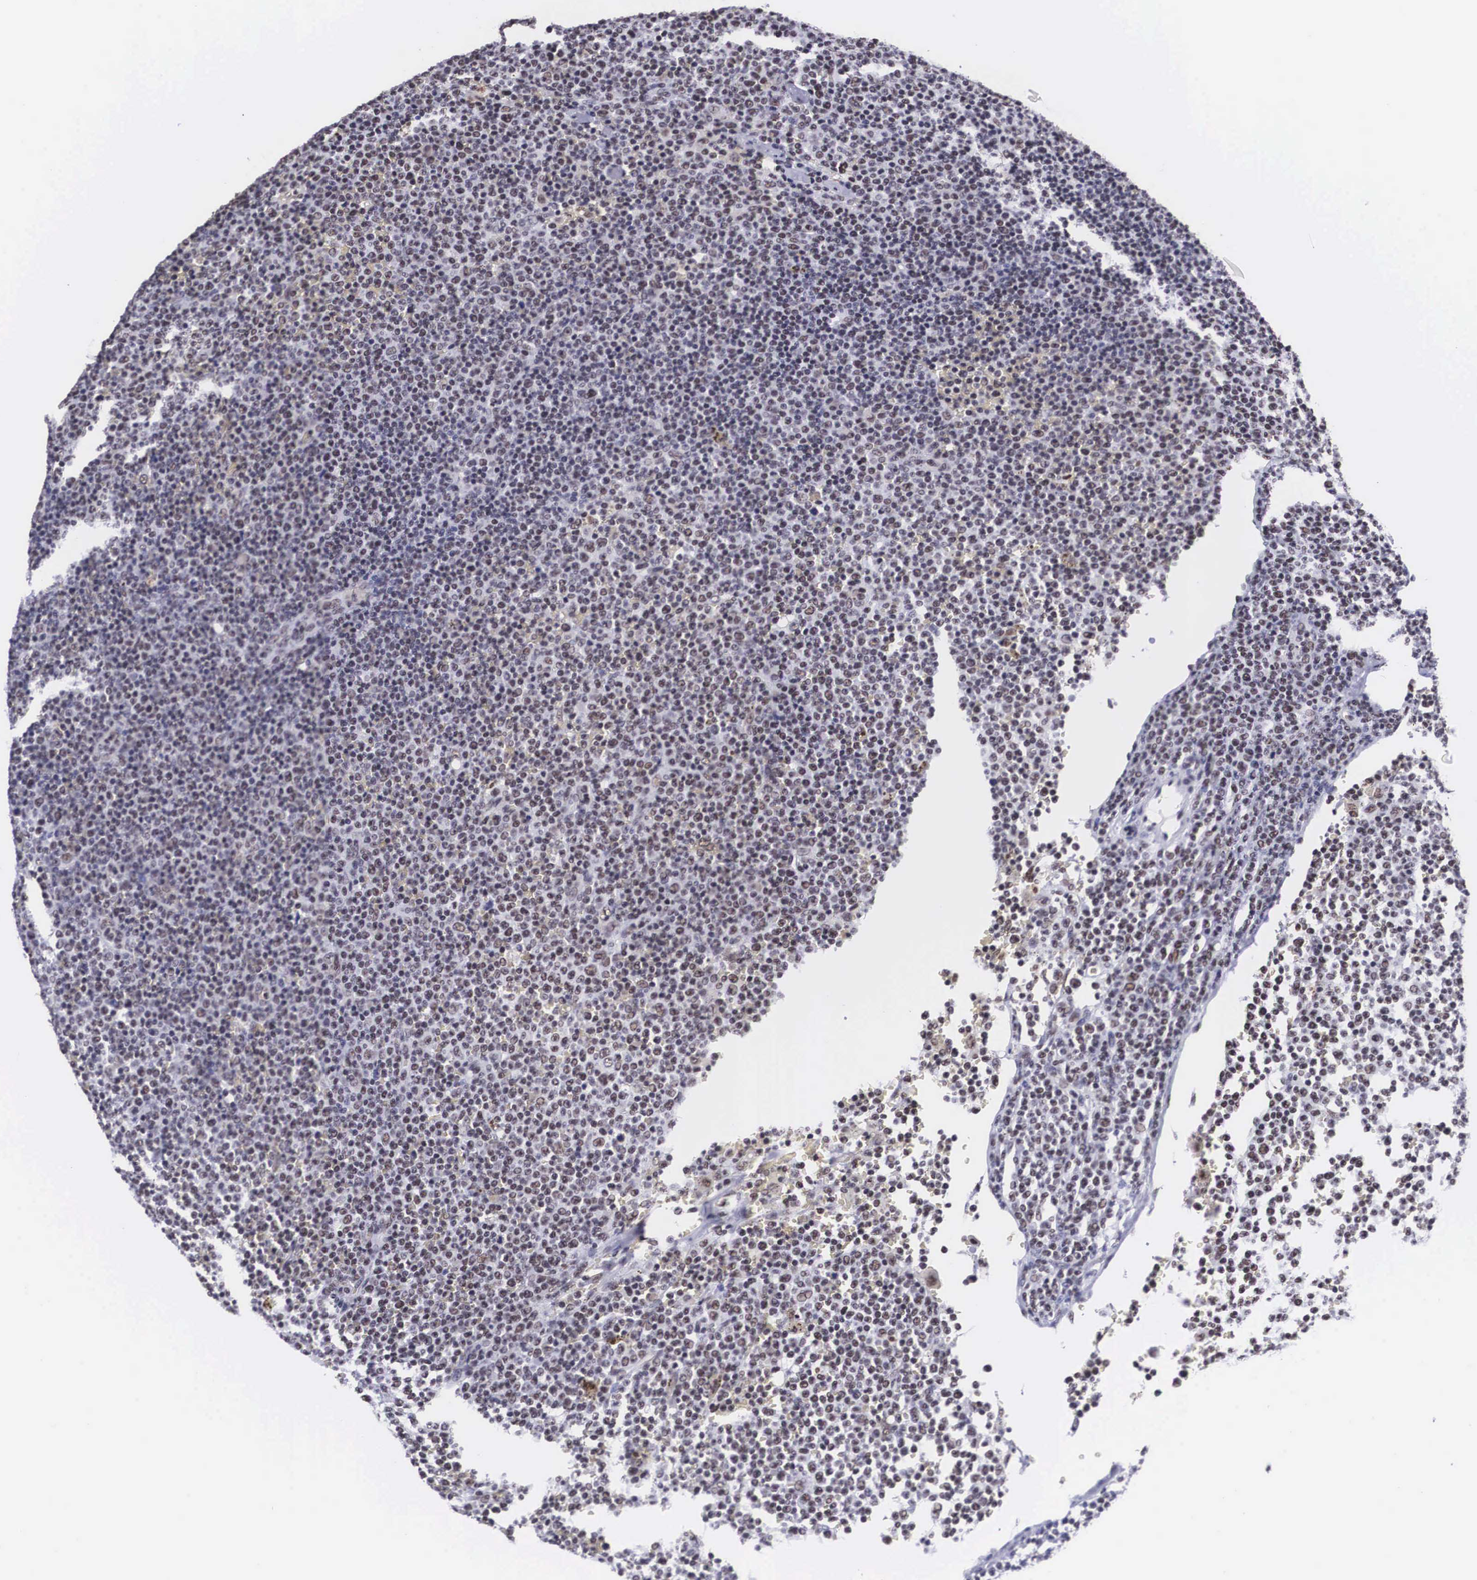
{"staining": {"intensity": "weak", "quantity": "25%-75%", "location": "nuclear"}, "tissue": "lymphoma", "cell_type": "Tumor cells", "image_type": "cancer", "snomed": [{"axis": "morphology", "description": "Malignant lymphoma, non-Hodgkin's type, Low grade"}, {"axis": "topography", "description": "Lymph node"}], "caption": "An image of human lymphoma stained for a protein reveals weak nuclear brown staining in tumor cells.", "gene": "SF3A1", "patient": {"sex": "male", "age": 50}}